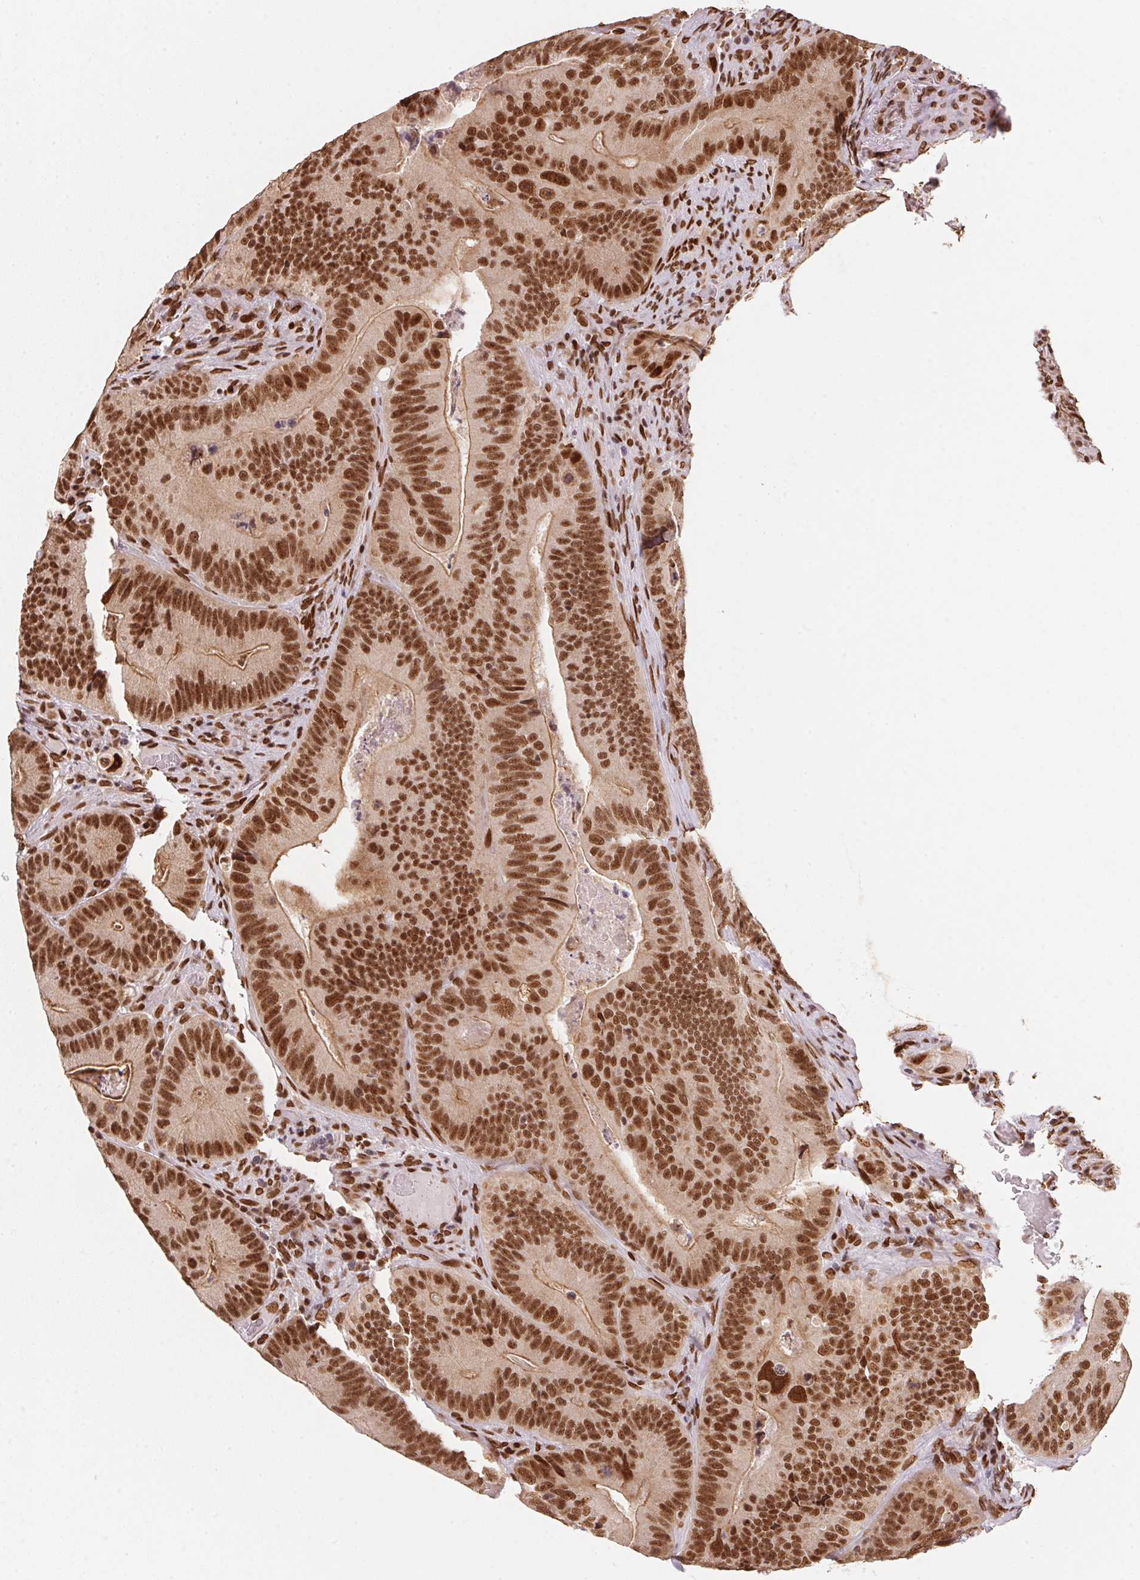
{"staining": {"intensity": "strong", "quantity": ">75%", "location": "cytoplasmic/membranous,nuclear"}, "tissue": "colorectal cancer", "cell_type": "Tumor cells", "image_type": "cancer", "snomed": [{"axis": "morphology", "description": "Adenocarcinoma, NOS"}, {"axis": "topography", "description": "Colon"}], "caption": "A brown stain highlights strong cytoplasmic/membranous and nuclear positivity of a protein in human colorectal cancer tumor cells. The staining was performed using DAB to visualize the protein expression in brown, while the nuclei were stained in blue with hematoxylin (Magnification: 20x).", "gene": "SAP30BP", "patient": {"sex": "female", "age": 86}}